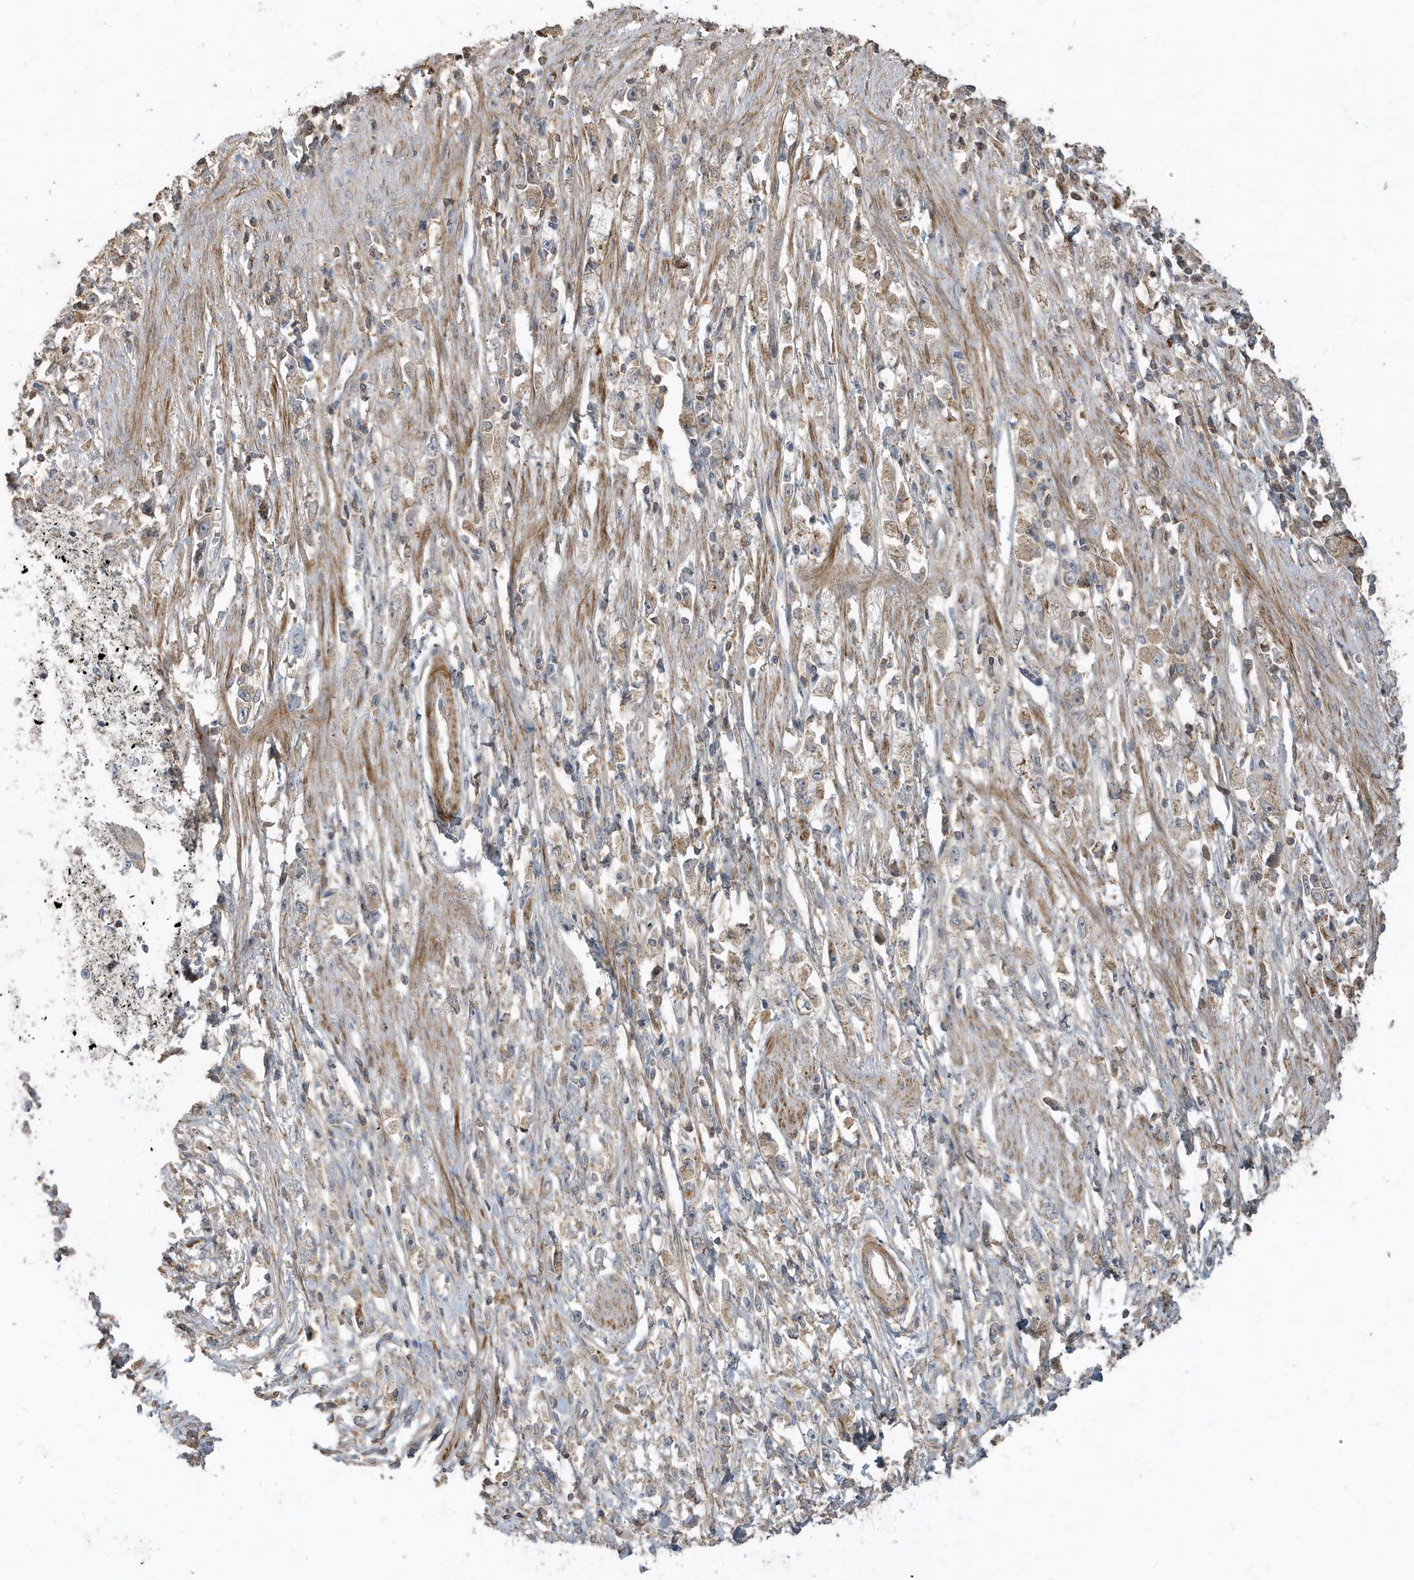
{"staining": {"intensity": "weak", "quantity": "<25%", "location": "cytoplasmic/membranous"}, "tissue": "stomach cancer", "cell_type": "Tumor cells", "image_type": "cancer", "snomed": [{"axis": "morphology", "description": "Adenocarcinoma, NOS"}, {"axis": "topography", "description": "Stomach"}], "caption": "There is no significant positivity in tumor cells of stomach cancer. (Brightfield microscopy of DAB (3,3'-diaminobenzidine) immunohistochemistry at high magnification).", "gene": "PRRT3", "patient": {"sex": "female", "age": 59}}